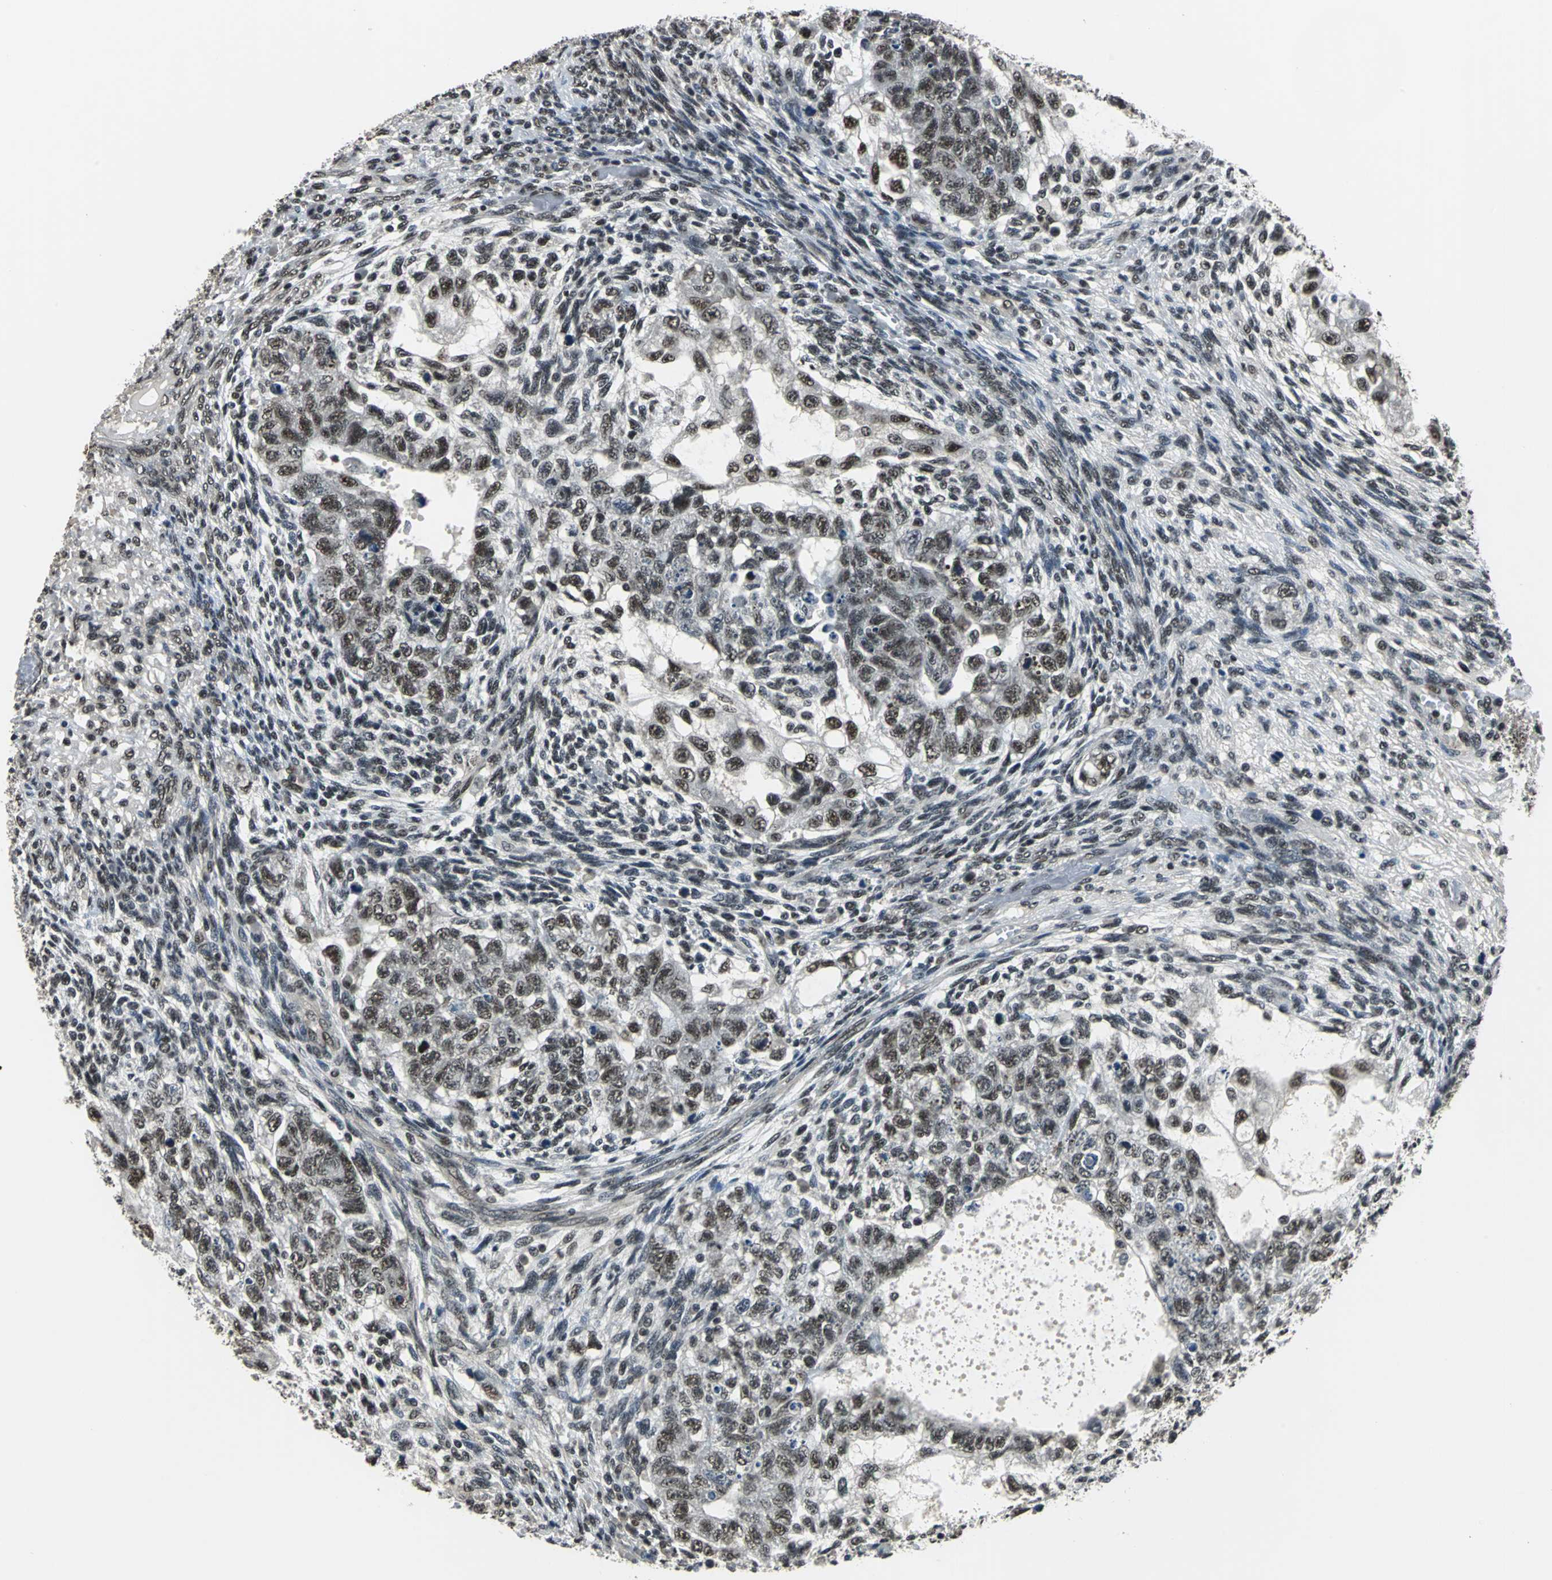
{"staining": {"intensity": "moderate", "quantity": ">75%", "location": "nuclear"}, "tissue": "testis cancer", "cell_type": "Tumor cells", "image_type": "cancer", "snomed": [{"axis": "morphology", "description": "Normal tissue, NOS"}, {"axis": "morphology", "description": "Carcinoma, Embryonal, NOS"}, {"axis": "topography", "description": "Testis"}], "caption": "Immunohistochemical staining of human embryonal carcinoma (testis) shows medium levels of moderate nuclear expression in about >75% of tumor cells. (Stains: DAB (3,3'-diaminobenzidine) in brown, nuclei in blue, Microscopy: brightfield microscopy at high magnification).", "gene": "RBM14", "patient": {"sex": "male", "age": 36}}